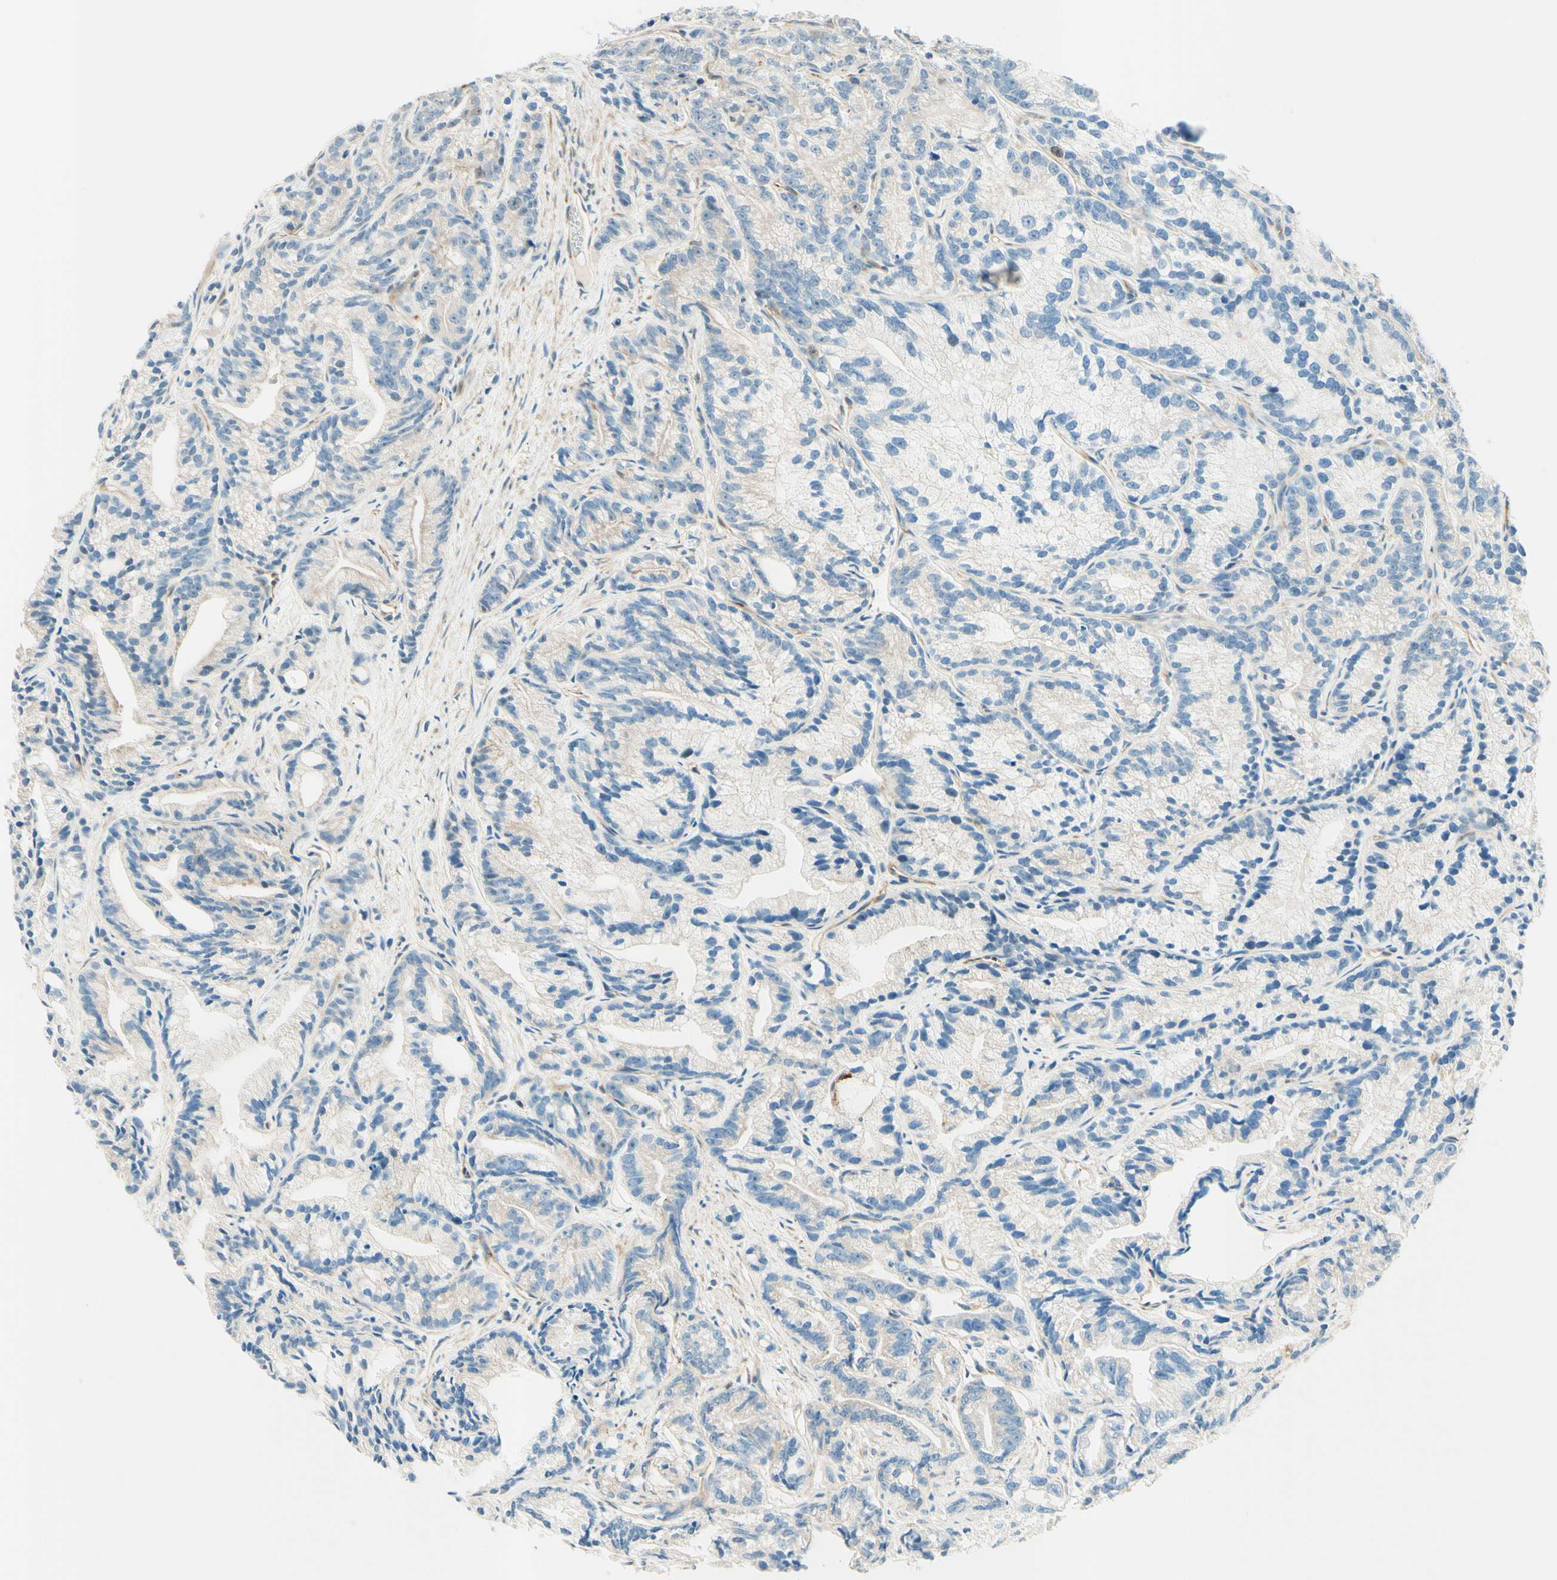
{"staining": {"intensity": "negative", "quantity": "none", "location": "none"}, "tissue": "prostate cancer", "cell_type": "Tumor cells", "image_type": "cancer", "snomed": [{"axis": "morphology", "description": "Adenocarcinoma, Low grade"}, {"axis": "topography", "description": "Prostate"}], "caption": "Prostate cancer was stained to show a protein in brown. There is no significant expression in tumor cells.", "gene": "TAOK2", "patient": {"sex": "male", "age": 89}}